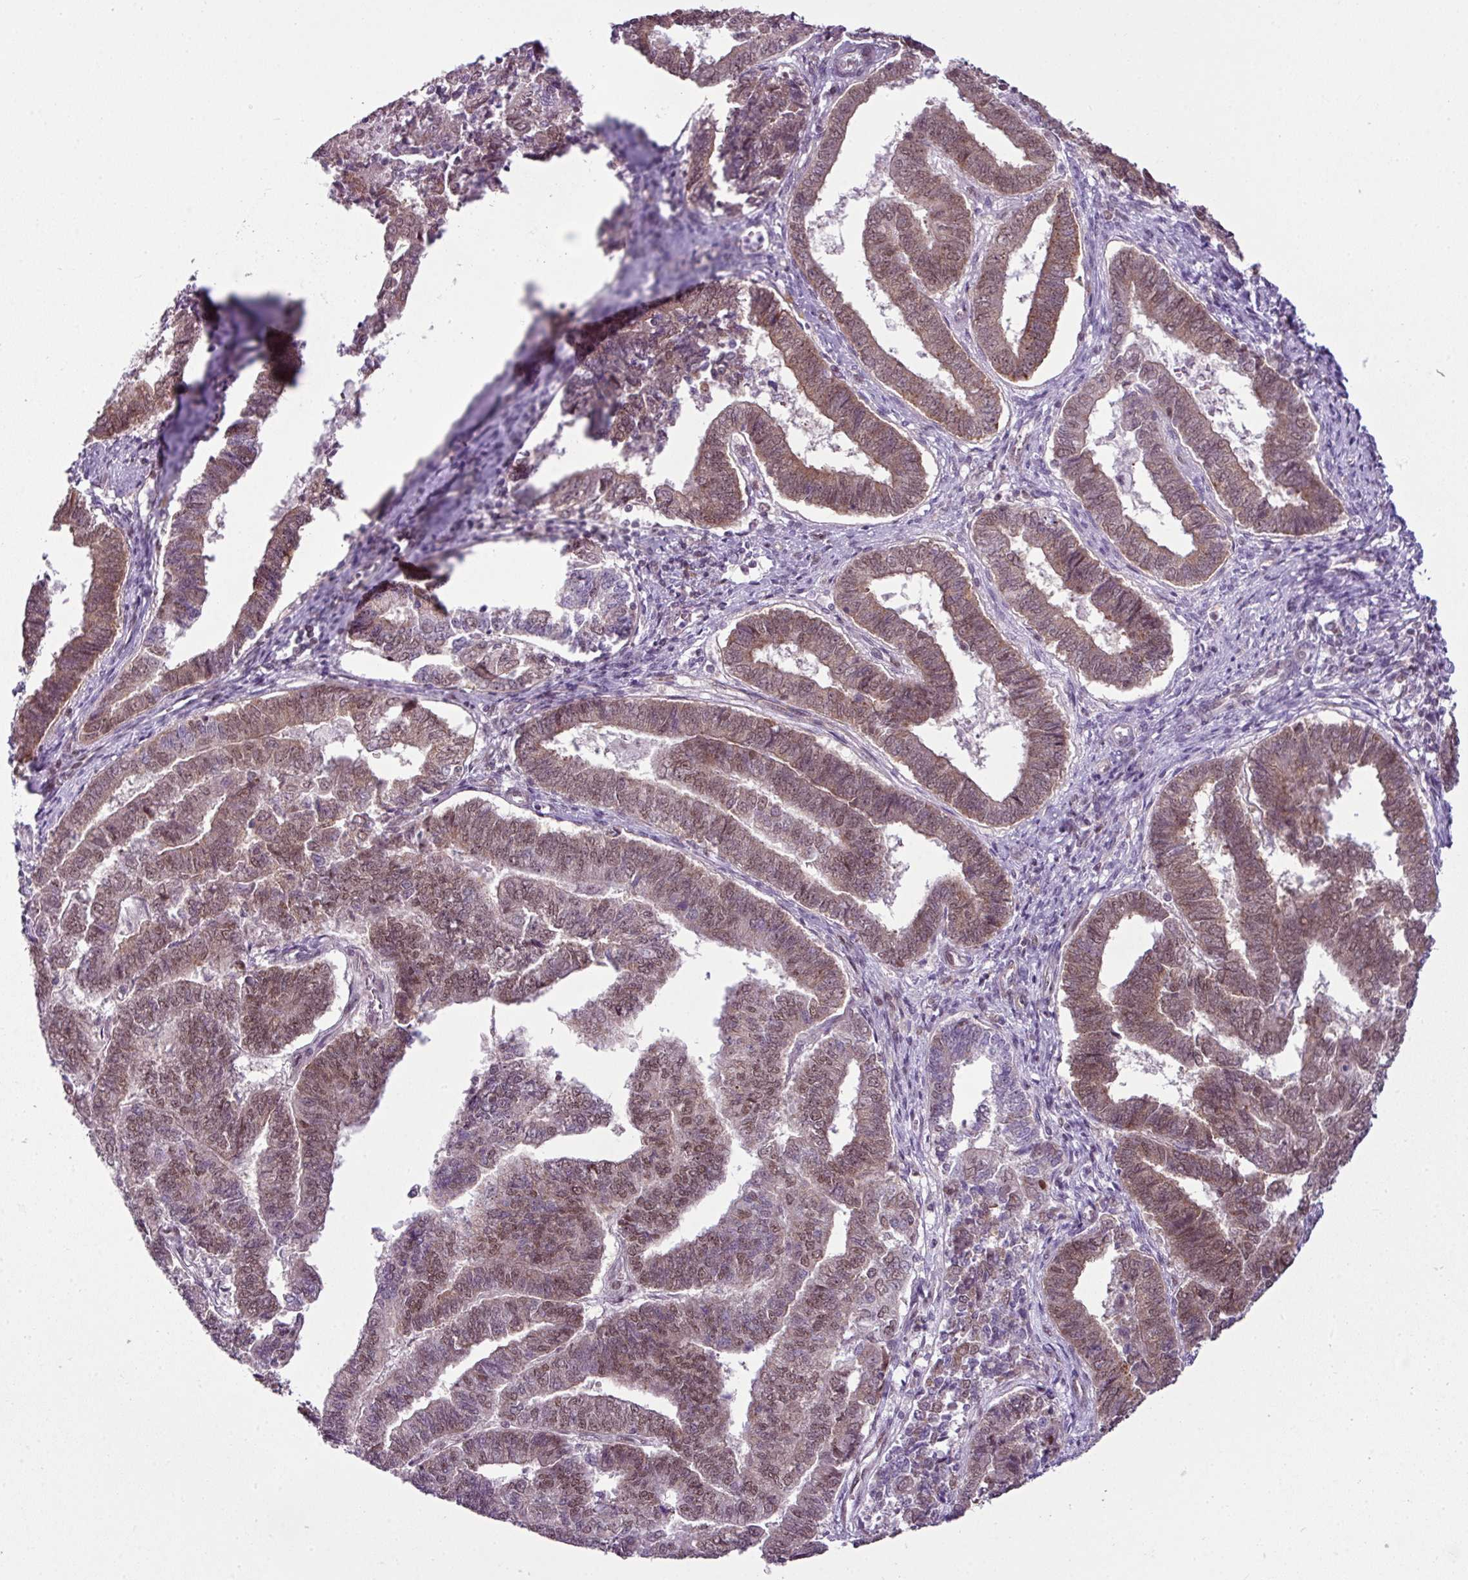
{"staining": {"intensity": "moderate", "quantity": ">75%", "location": "cytoplasmic/membranous,nuclear"}, "tissue": "endometrial cancer", "cell_type": "Tumor cells", "image_type": "cancer", "snomed": [{"axis": "morphology", "description": "Adenocarcinoma, NOS"}, {"axis": "topography", "description": "Endometrium"}], "caption": "Adenocarcinoma (endometrial) tissue demonstrates moderate cytoplasmic/membranous and nuclear staining in about >75% of tumor cells (brown staining indicates protein expression, while blue staining denotes nuclei).", "gene": "ARL6IP4", "patient": {"sex": "female", "age": 72}}